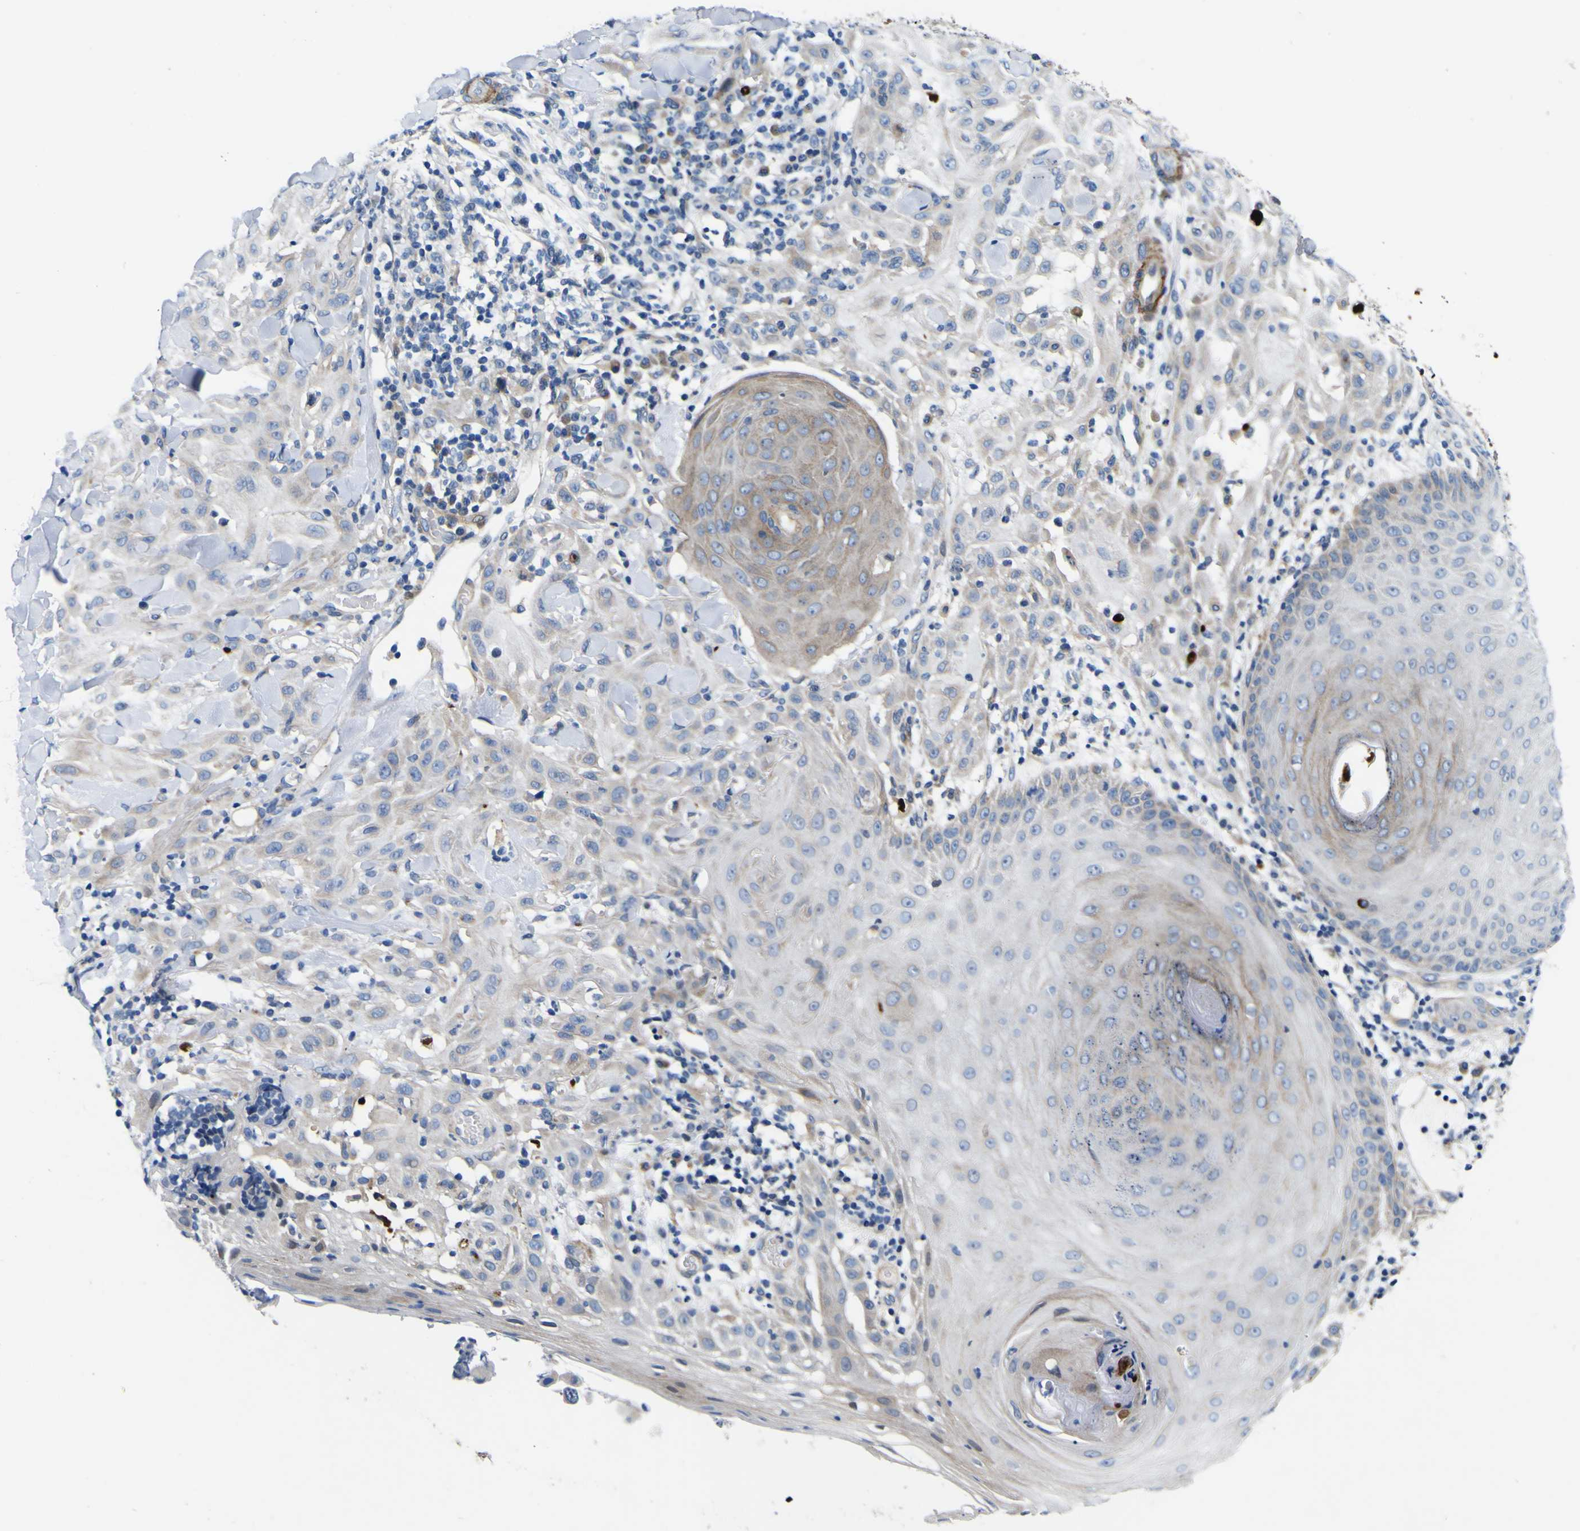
{"staining": {"intensity": "weak", "quantity": ">75%", "location": "cytoplasmic/membranous"}, "tissue": "skin cancer", "cell_type": "Tumor cells", "image_type": "cancer", "snomed": [{"axis": "morphology", "description": "Squamous cell carcinoma, NOS"}, {"axis": "topography", "description": "Skin"}], "caption": "Skin cancer (squamous cell carcinoma) stained for a protein (brown) exhibits weak cytoplasmic/membranous positive expression in about >75% of tumor cells.", "gene": "AGAP3", "patient": {"sex": "male", "age": 24}}